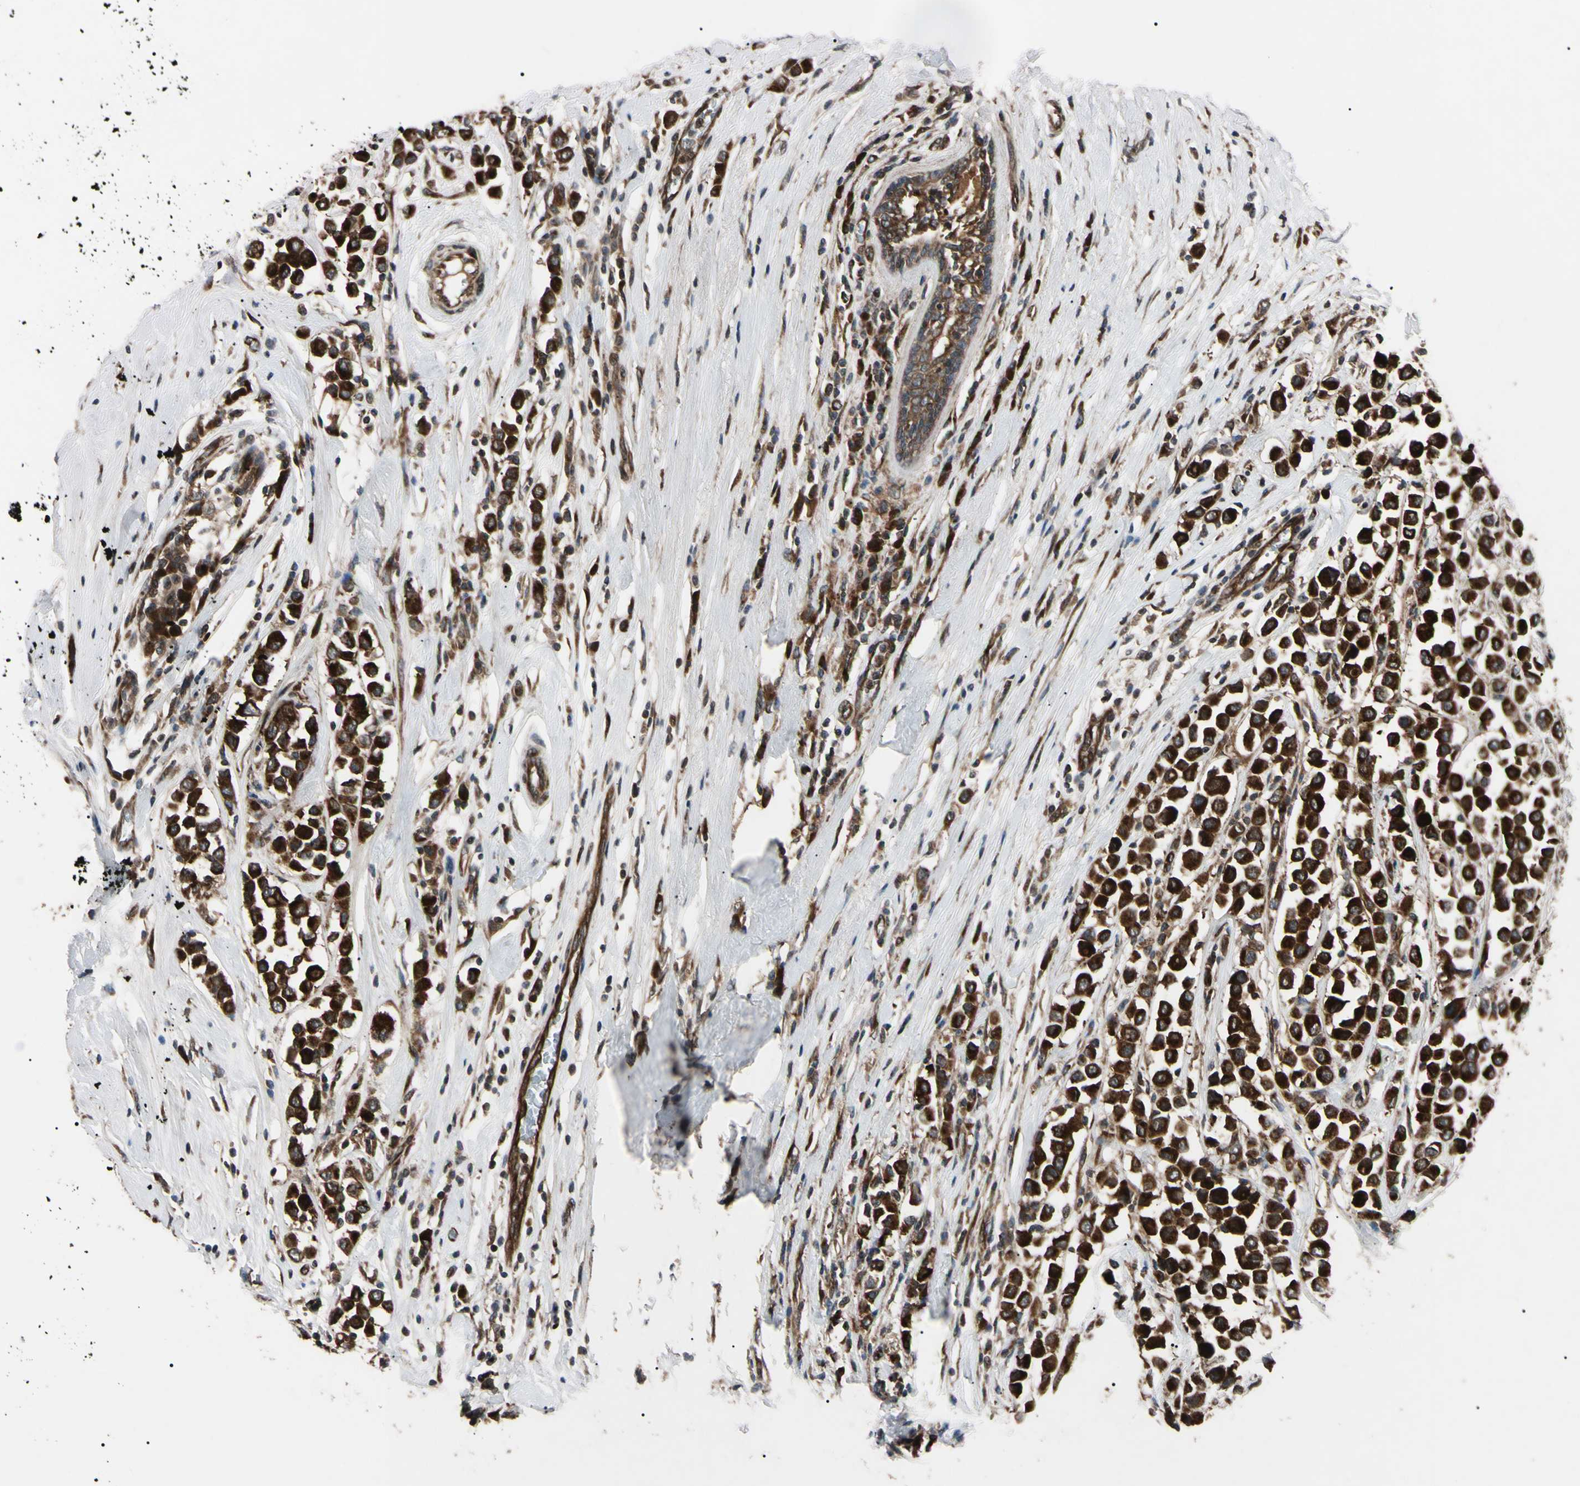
{"staining": {"intensity": "strong", "quantity": ">75%", "location": "cytoplasmic/membranous"}, "tissue": "breast cancer", "cell_type": "Tumor cells", "image_type": "cancer", "snomed": [{"axis": "morphology", "description": "Duct carcinoma"}, {"axis": "topography", "description": "Breast"}], "caption": "Approximately >75% of tumor cells in human intraductal carcinoma (breast) reveal strong cytoplasmic/membranous protein expression as visualized by brown immunohistochemical staining.", "gene": "GUCY1B1", "patient": {"sex": "female", "age": 61}}